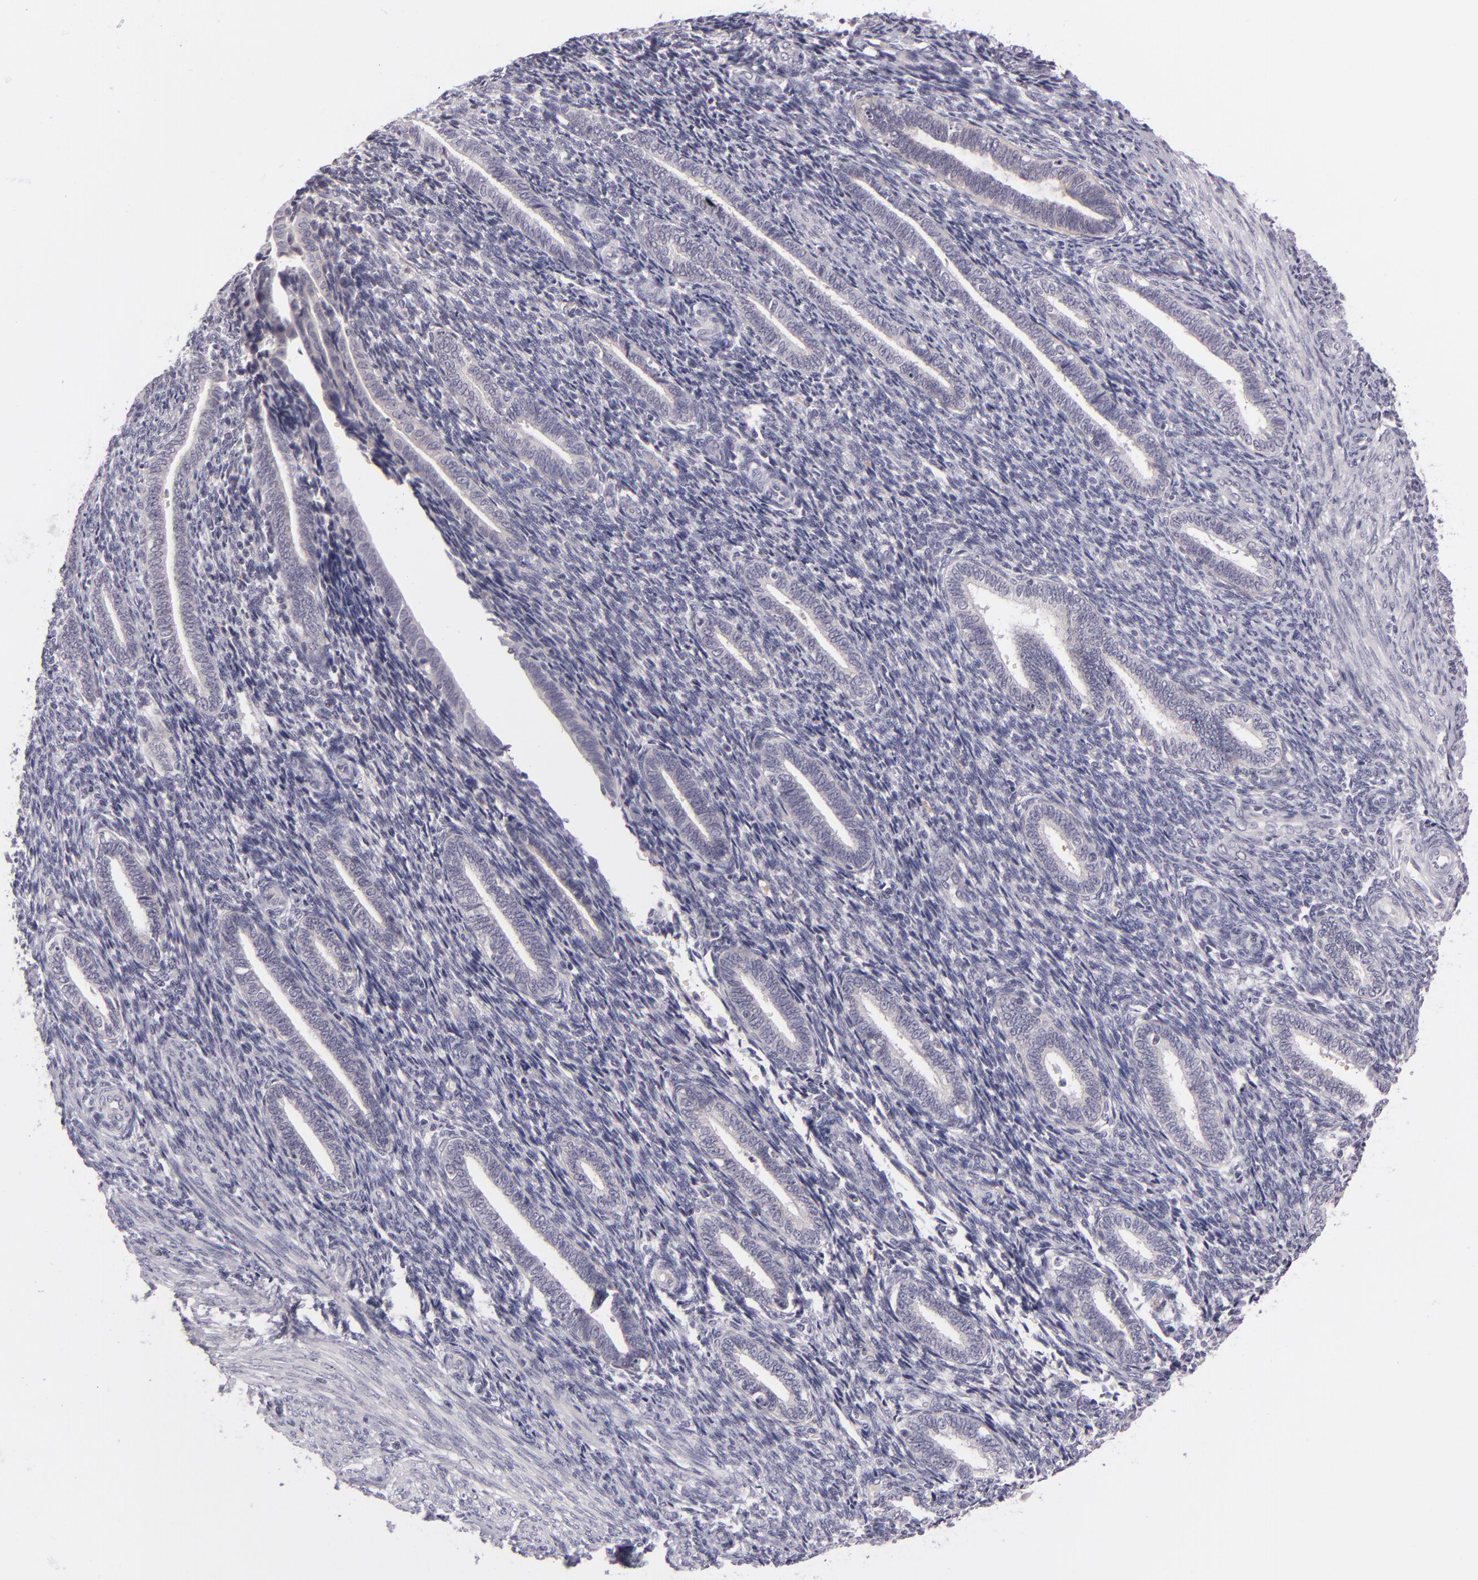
{"staining": {"intensity": "negative", "quantity": "none", "location": "none"}, "tissue": "endometrium", "cell_type": "Cells in endometrial stroma", "image_type": "normal", "snomed": [{"axis": "morphology", "description": "Normal tissue, NOS"}, {"axis": "topography", "description": "Endometrium"}], "caption": "Histopathology image shows no protein expression in cells in endometrial stroma of unremarkable endometrium. (Brightfield microscopy of DAB immunohistochemistry (IHC) at high magnification).", "gene": "DAG1", "patient": {"sex": "female", "age": 27}}